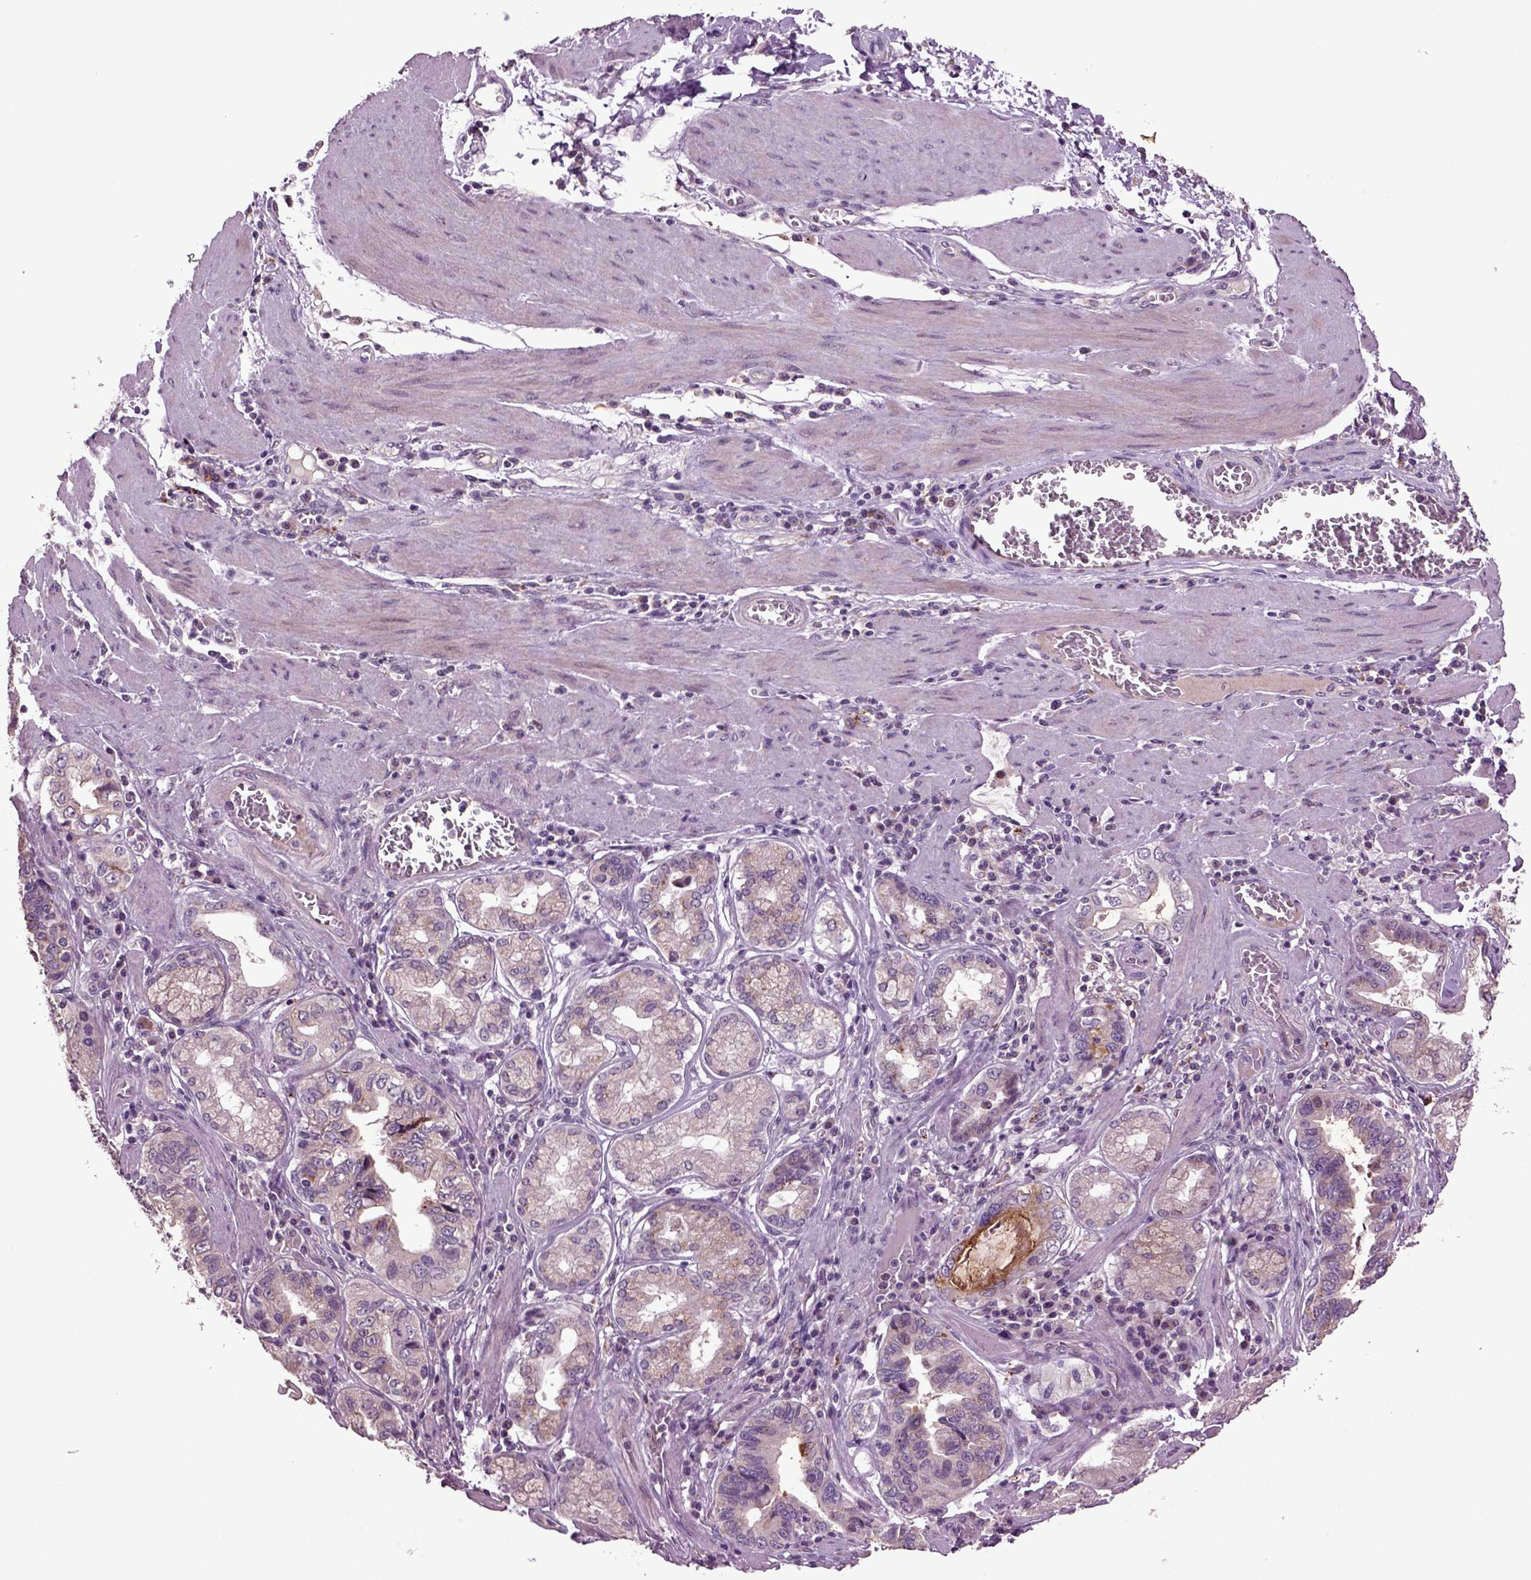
{"staining": {"intensity": "negative", "quantity": "none", "location": "none"}, "tissue": "stomach cancer", "cell_type": "Tumor cells", "image_type": "cancer", "snomed": [{"axis": "morphology", "description": "Adenocarcinoma, NOS"}, {"axis": "topography", "description": "Stomach, lower"}], "caption": "An image of stomach cancer (adenocarcinoma) stained for a protein reveals no brown staining in tumor cells.", "gene": "SLC17A6", "patient": {"sex": "female", "age": 76}}